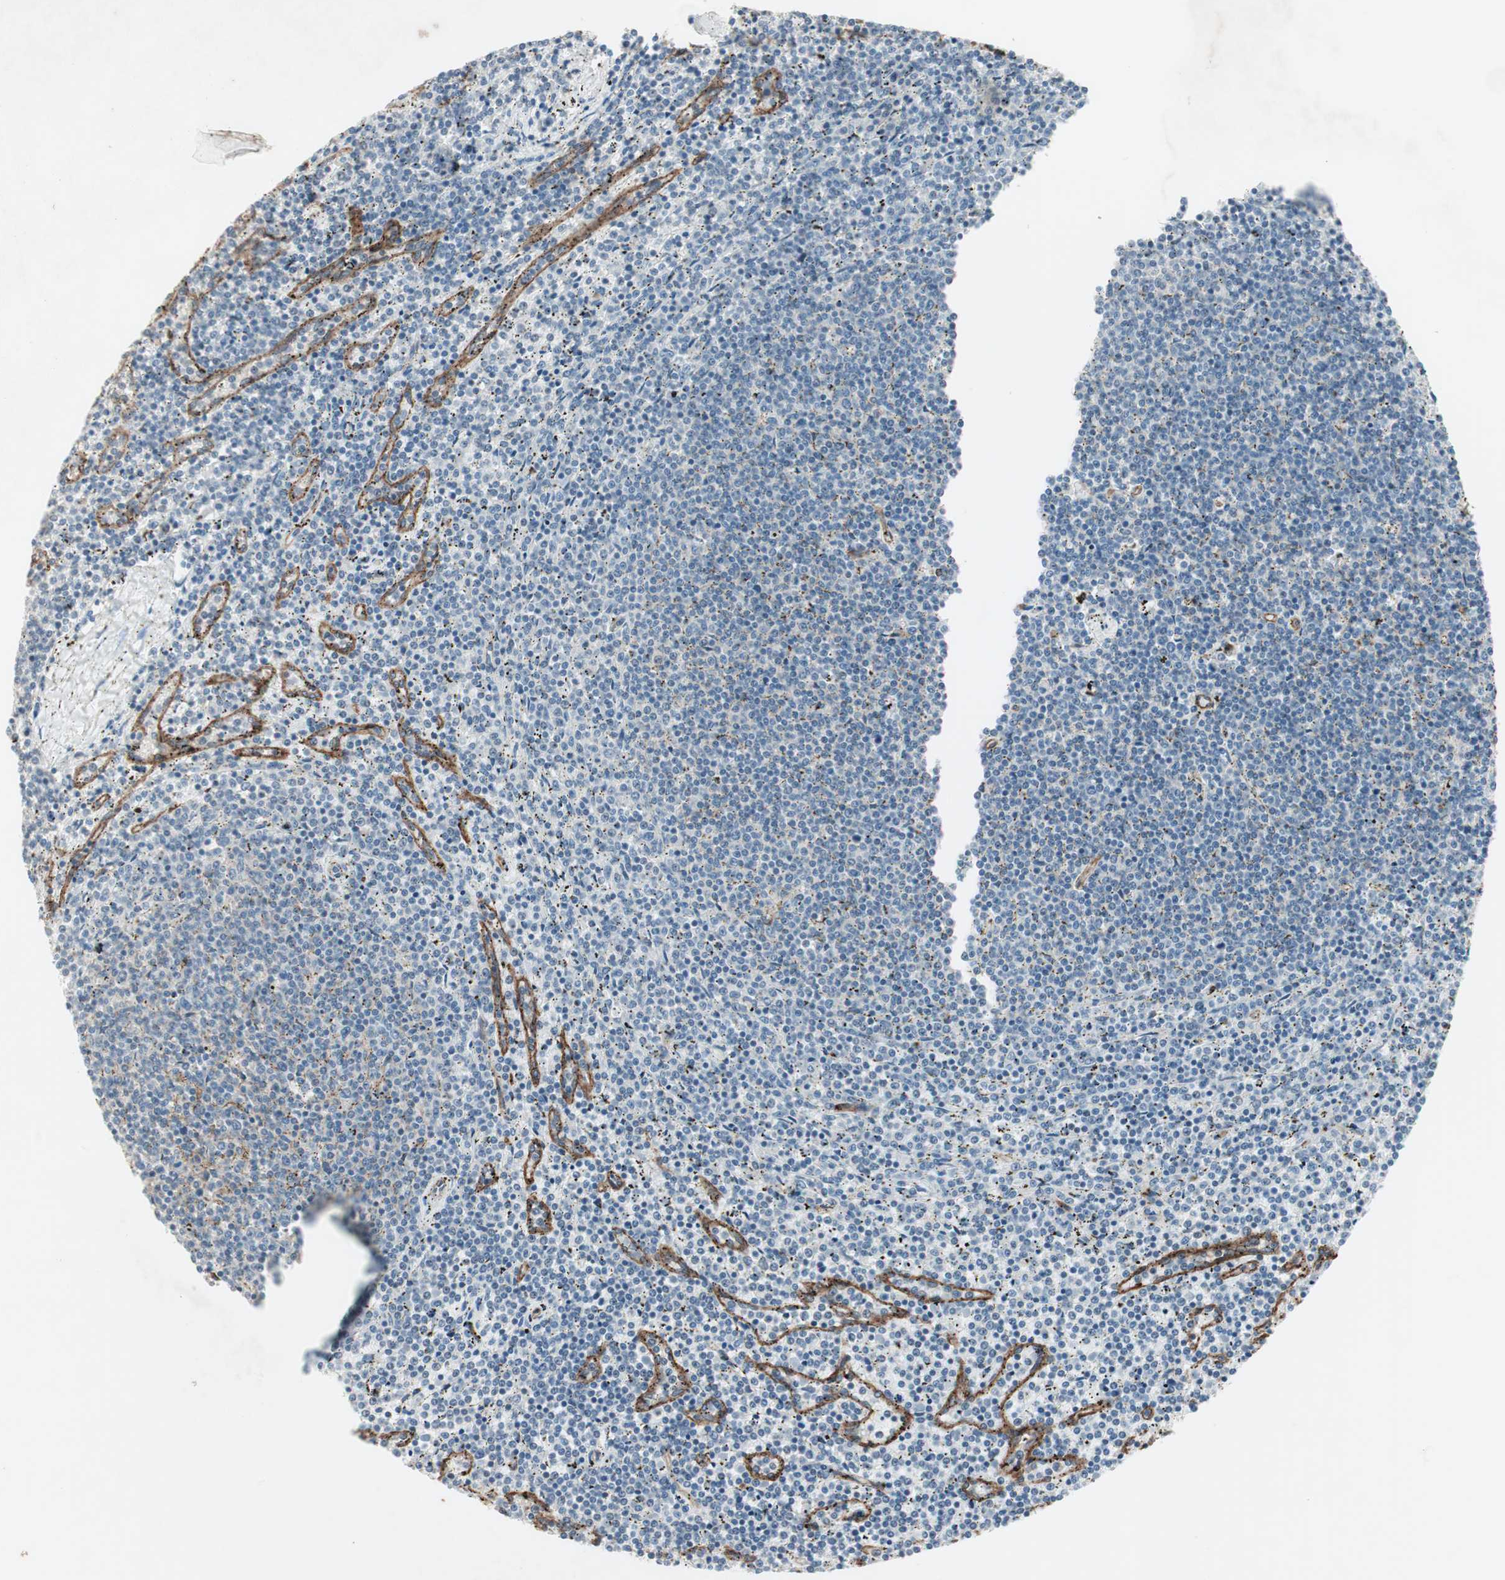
{"staining": {"intensity": "negative", "quantity": "none", "location": "none"}, "tissue": "lymphoma", "cell_type": "Tumor cells", "image_type": "cancer", "snomed": [{"axis": "morphology", "description": "Malignant lymphoma, non-Hodgkin's type, Low grade"}, {"axis": "topography", "description": "Spleen"}], "caption": "This is an IHC image of lymphoma. There is no expression in tumor cells.", "gene": "ITGB4", "patient": {"sex": "female", "age": 50}}